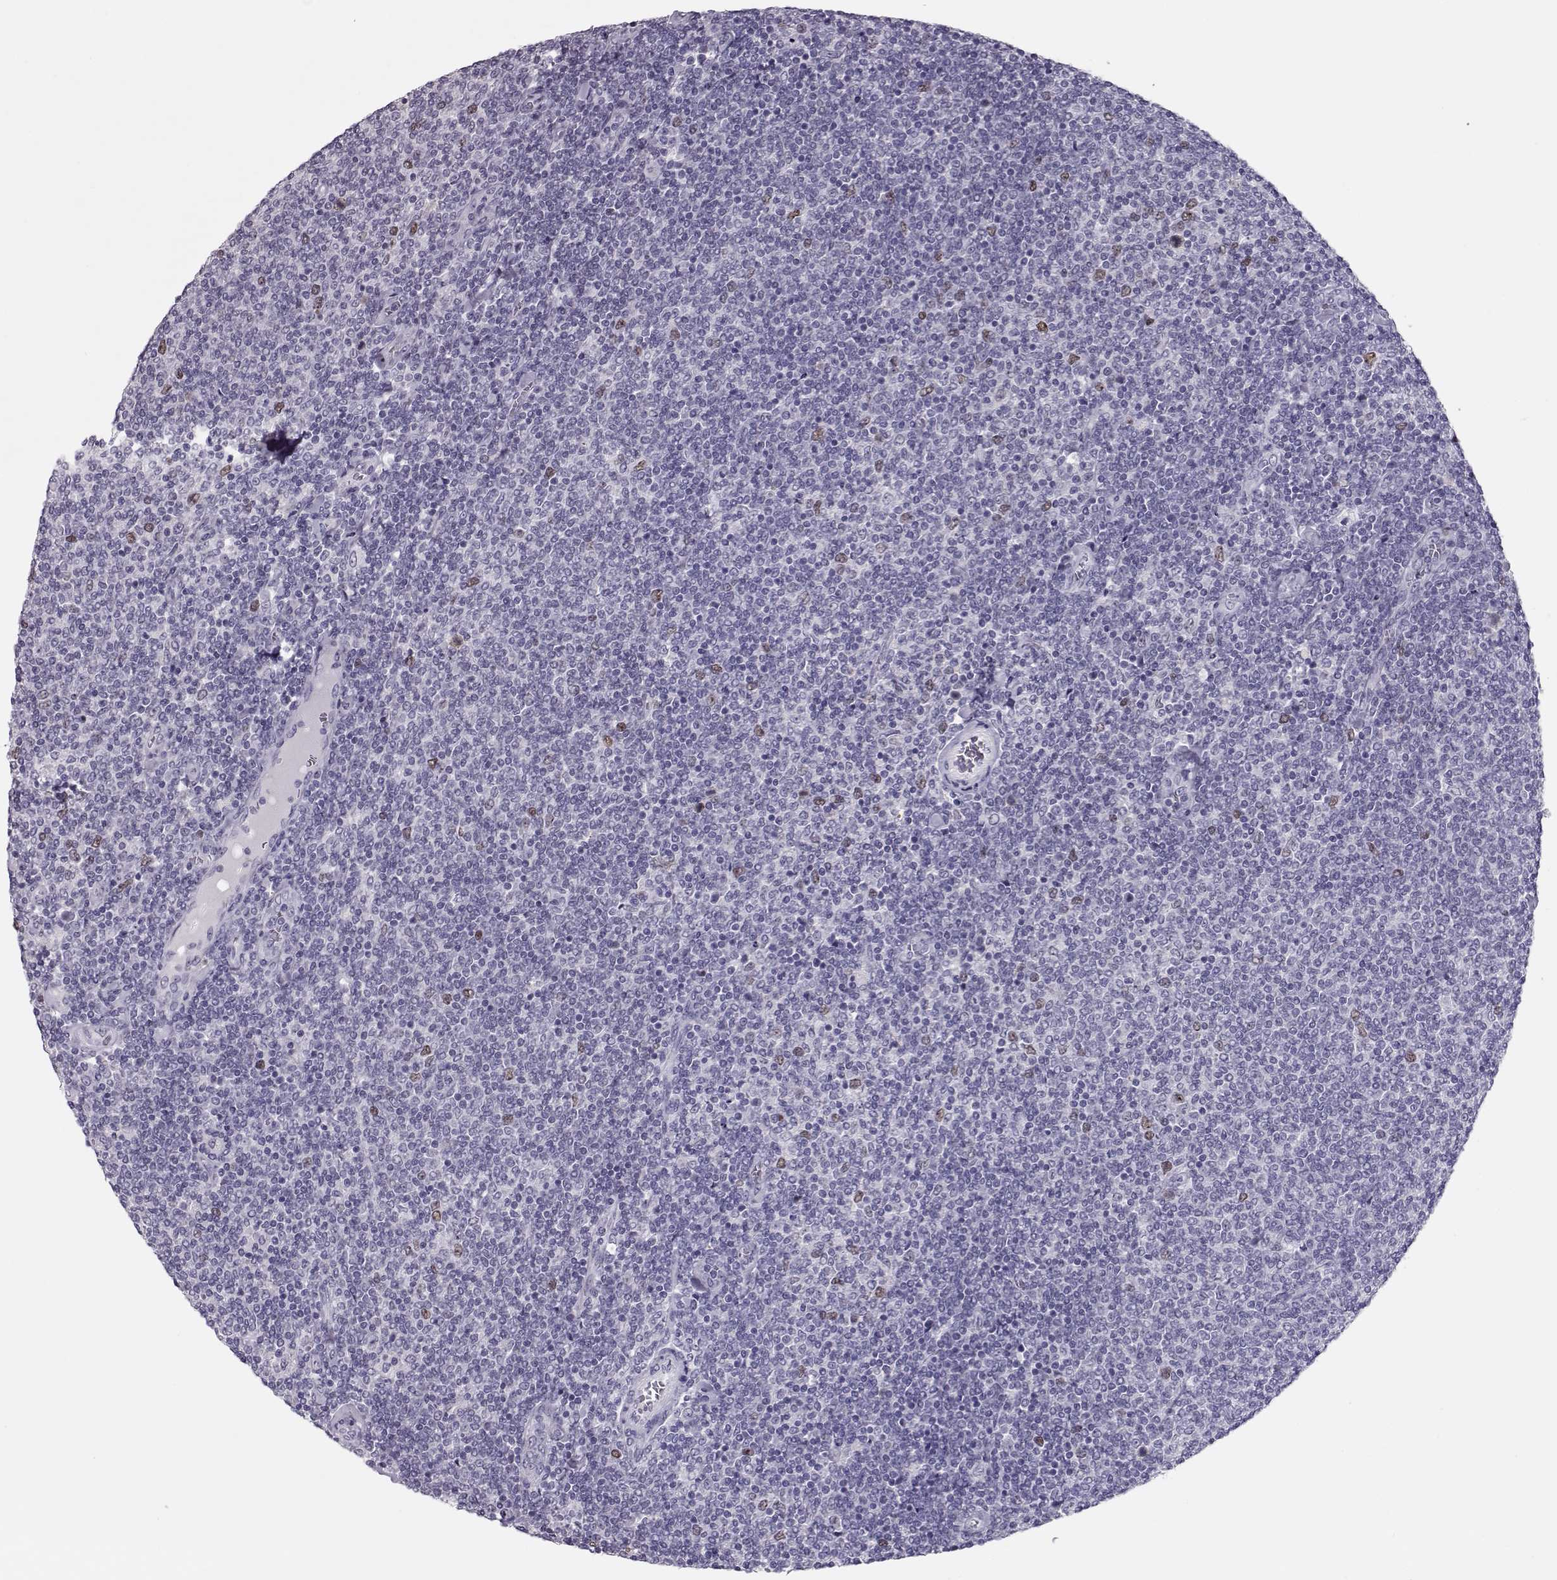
{"staining": {"intensity": "negative", "quantity": "none", "location": "none"}, "tissue": "lymphoma", "cell_type": "Tumor cells", "image_type": "cancer", "snomed": [{"axis": "morphology", "description": "Malignant lymphoma, non-Hodgkin's type, Low grade"}, {"axis": "topography", "description": "Lymph node"}], "caption": "Immunohistochemistry of lymphoma exhibits no staining in tumor cells.", "gene": "SGO1", "patient": {"sex": "male", "age": 52}}